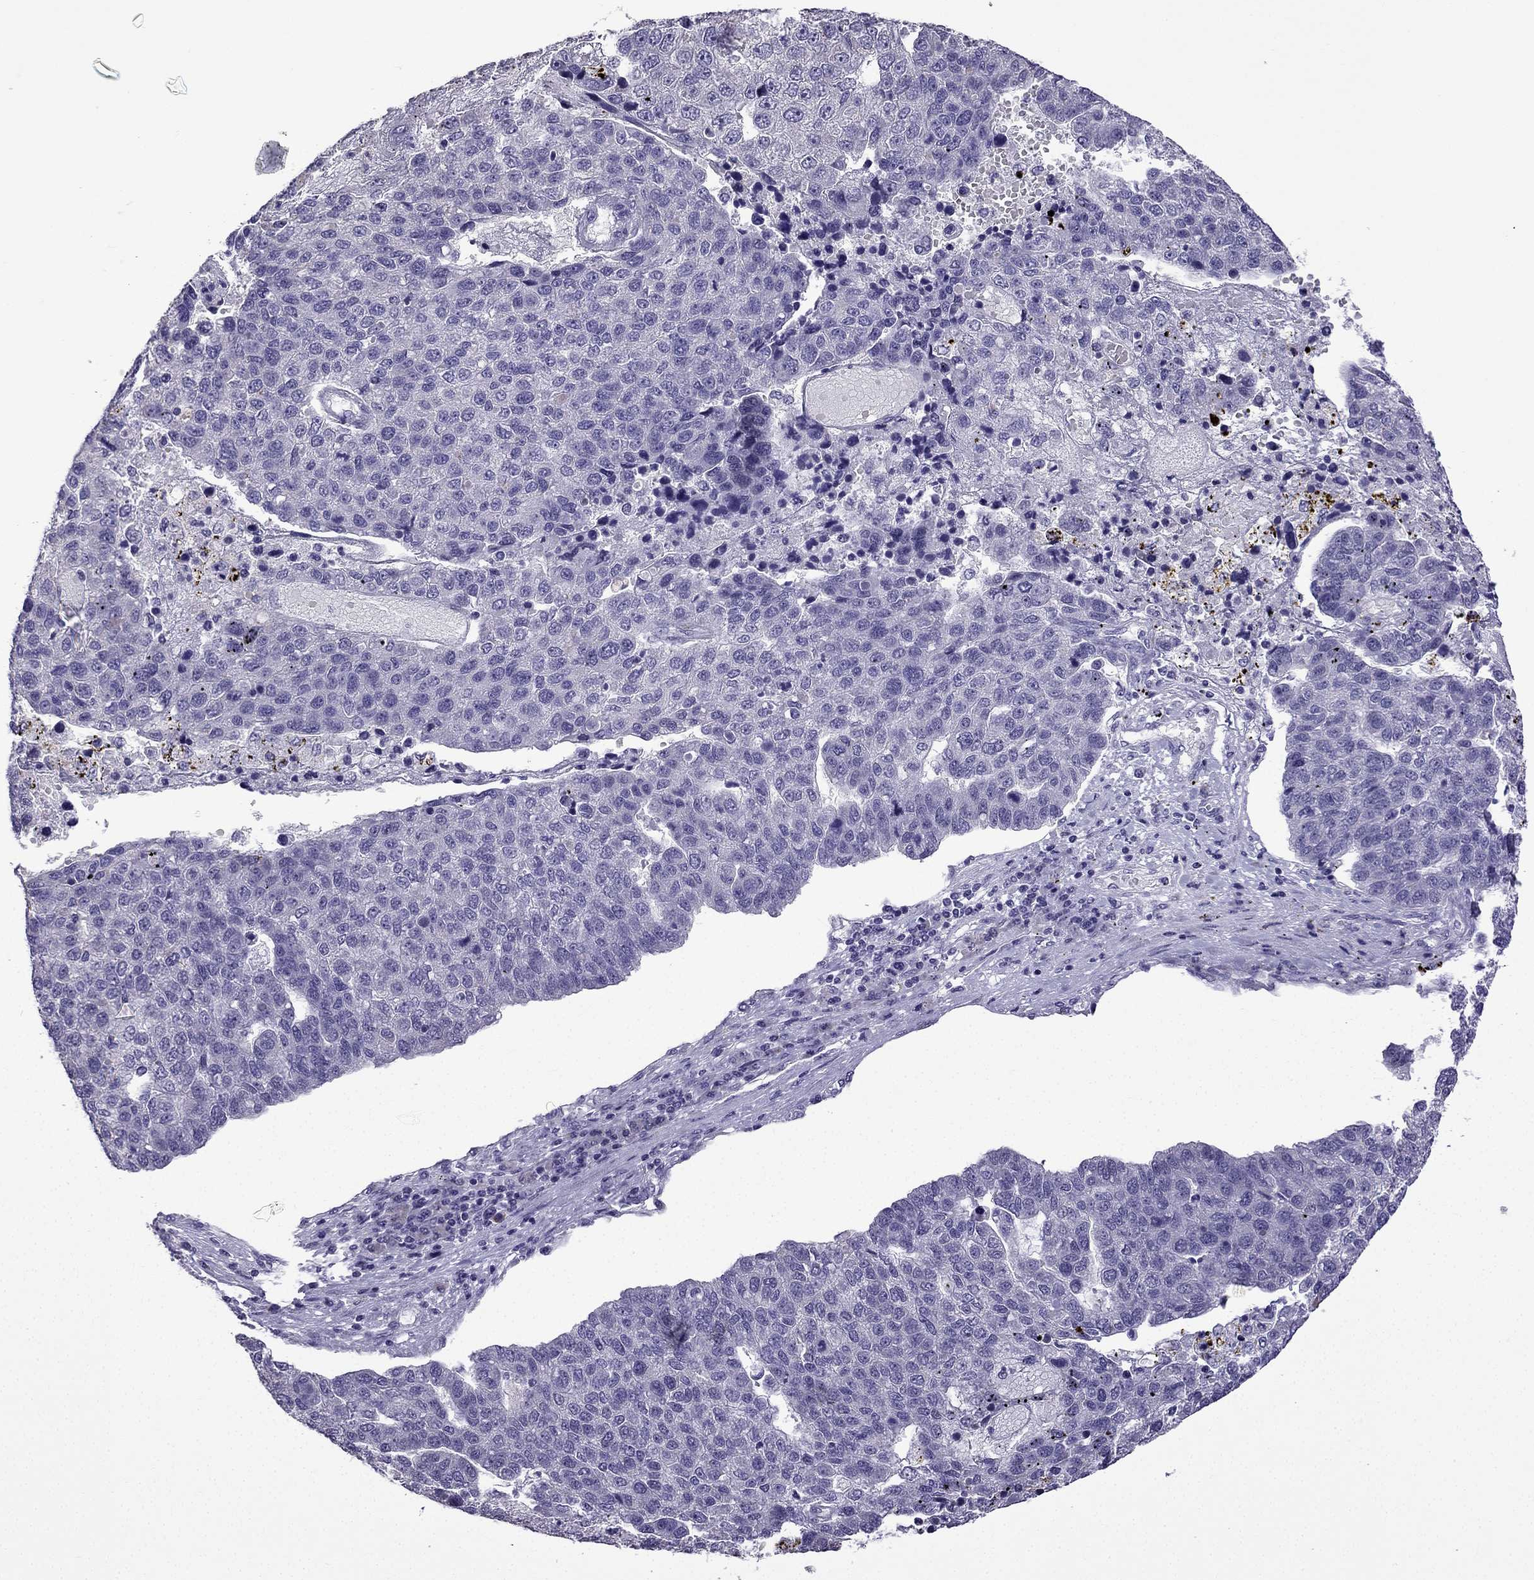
{"staining": {"intensity": "negative", "quantity": "none", "location": "none"}, "tissue": "pancreatic cancer", "cell_type": "Tumor cells", "image_type": "cancer", "snomed": [{"axis": "morphology", "description": "Adenocarcinoma, NOS"}, {"axis": "topography", "description": "Pancreas"}], "caption": "An immunohistochemistry photomicrograph of adenocarcinoma (pancreatic) is shown. There is no staining in tumor cells of adenocarcinoma (pancreatic).", "gene": "TTN", "patient": {"sex": "female", "age": 61}}